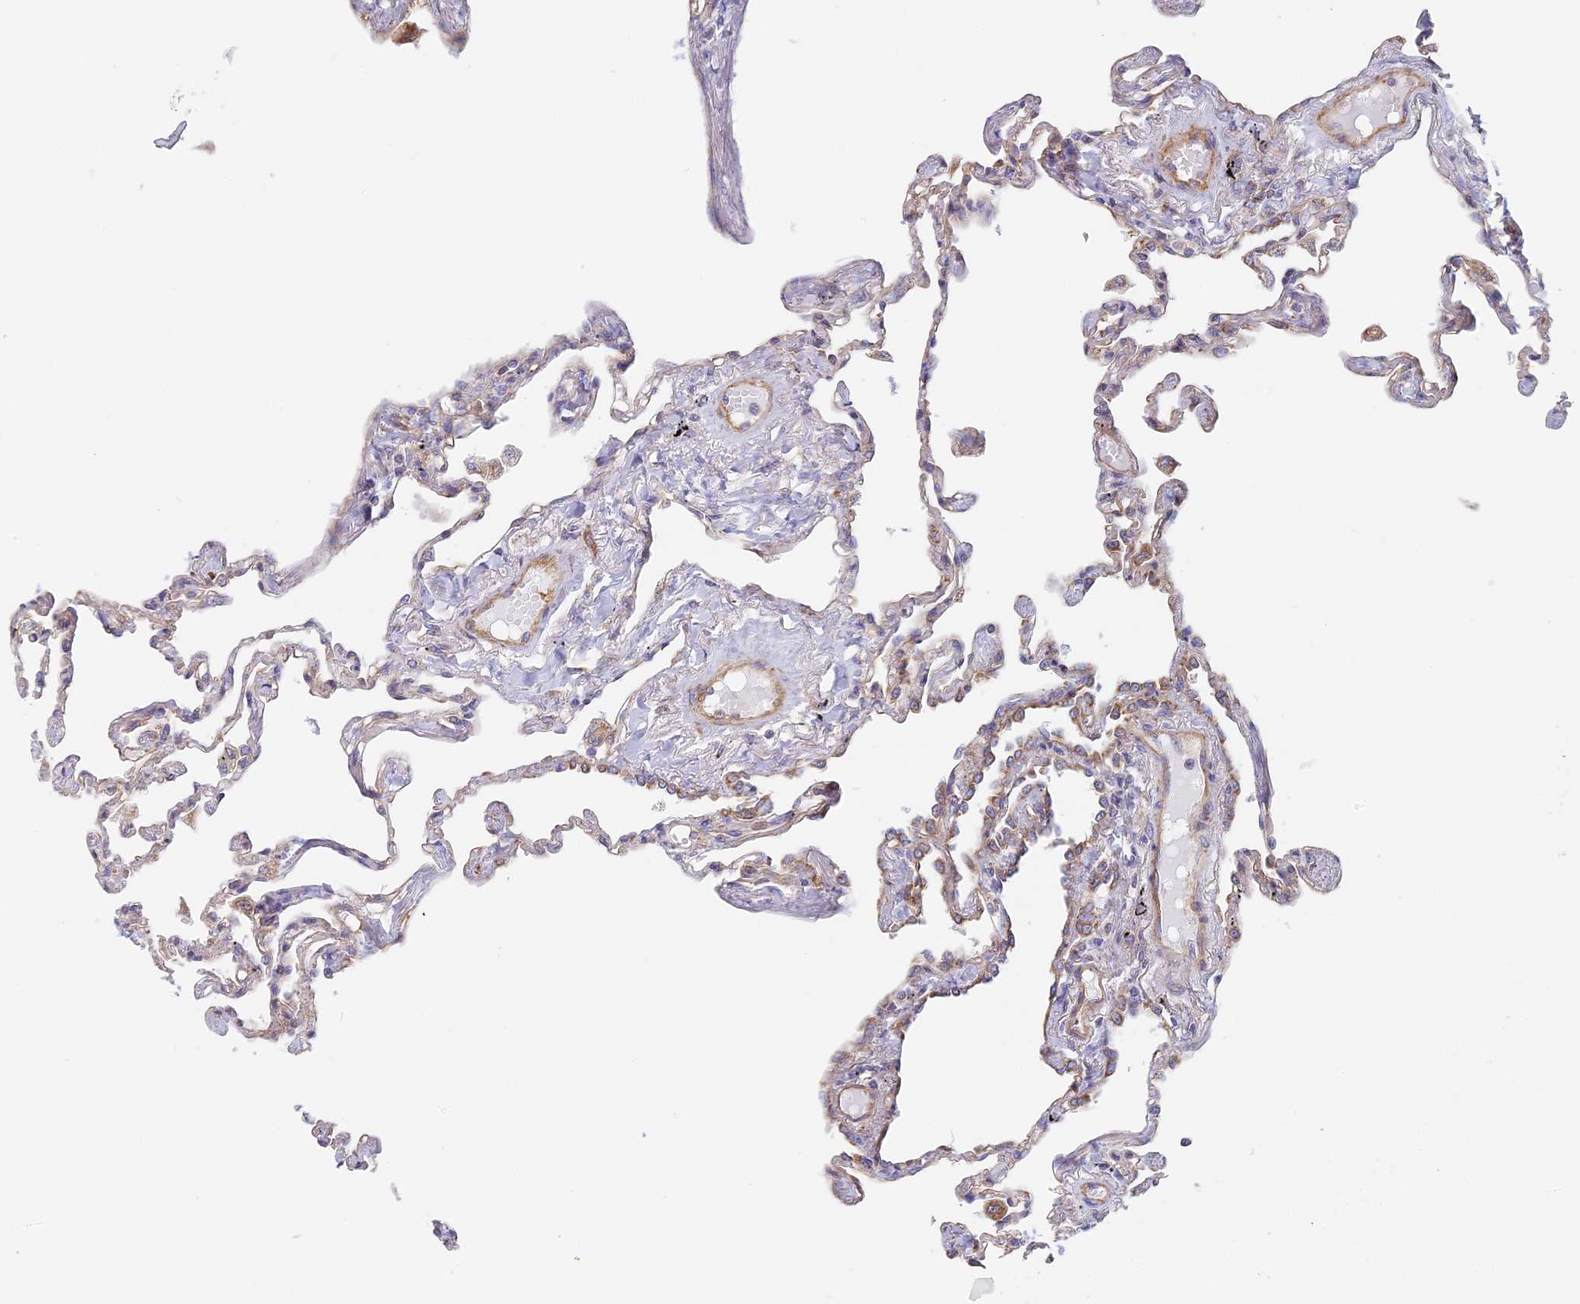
{"staining": {"intensity": "weak", "quantity": "<25%", "location": "cytoplasmic/membranous"}, "tissue": "lung", "cell_type": "Alveolar cells", "image_type": "normal", "snomed": [{"axis": "morphology", "description": "Normal tissue, NOS"}, {"axis": "topography", "description": "Lung"}], "caption": "This is a histopathology image of immunohistochemistry staining of normal lung, which shows no expression in alveolar cells.", "gene": "DDA1", "patient": {"sex": "female", "age": 67}}